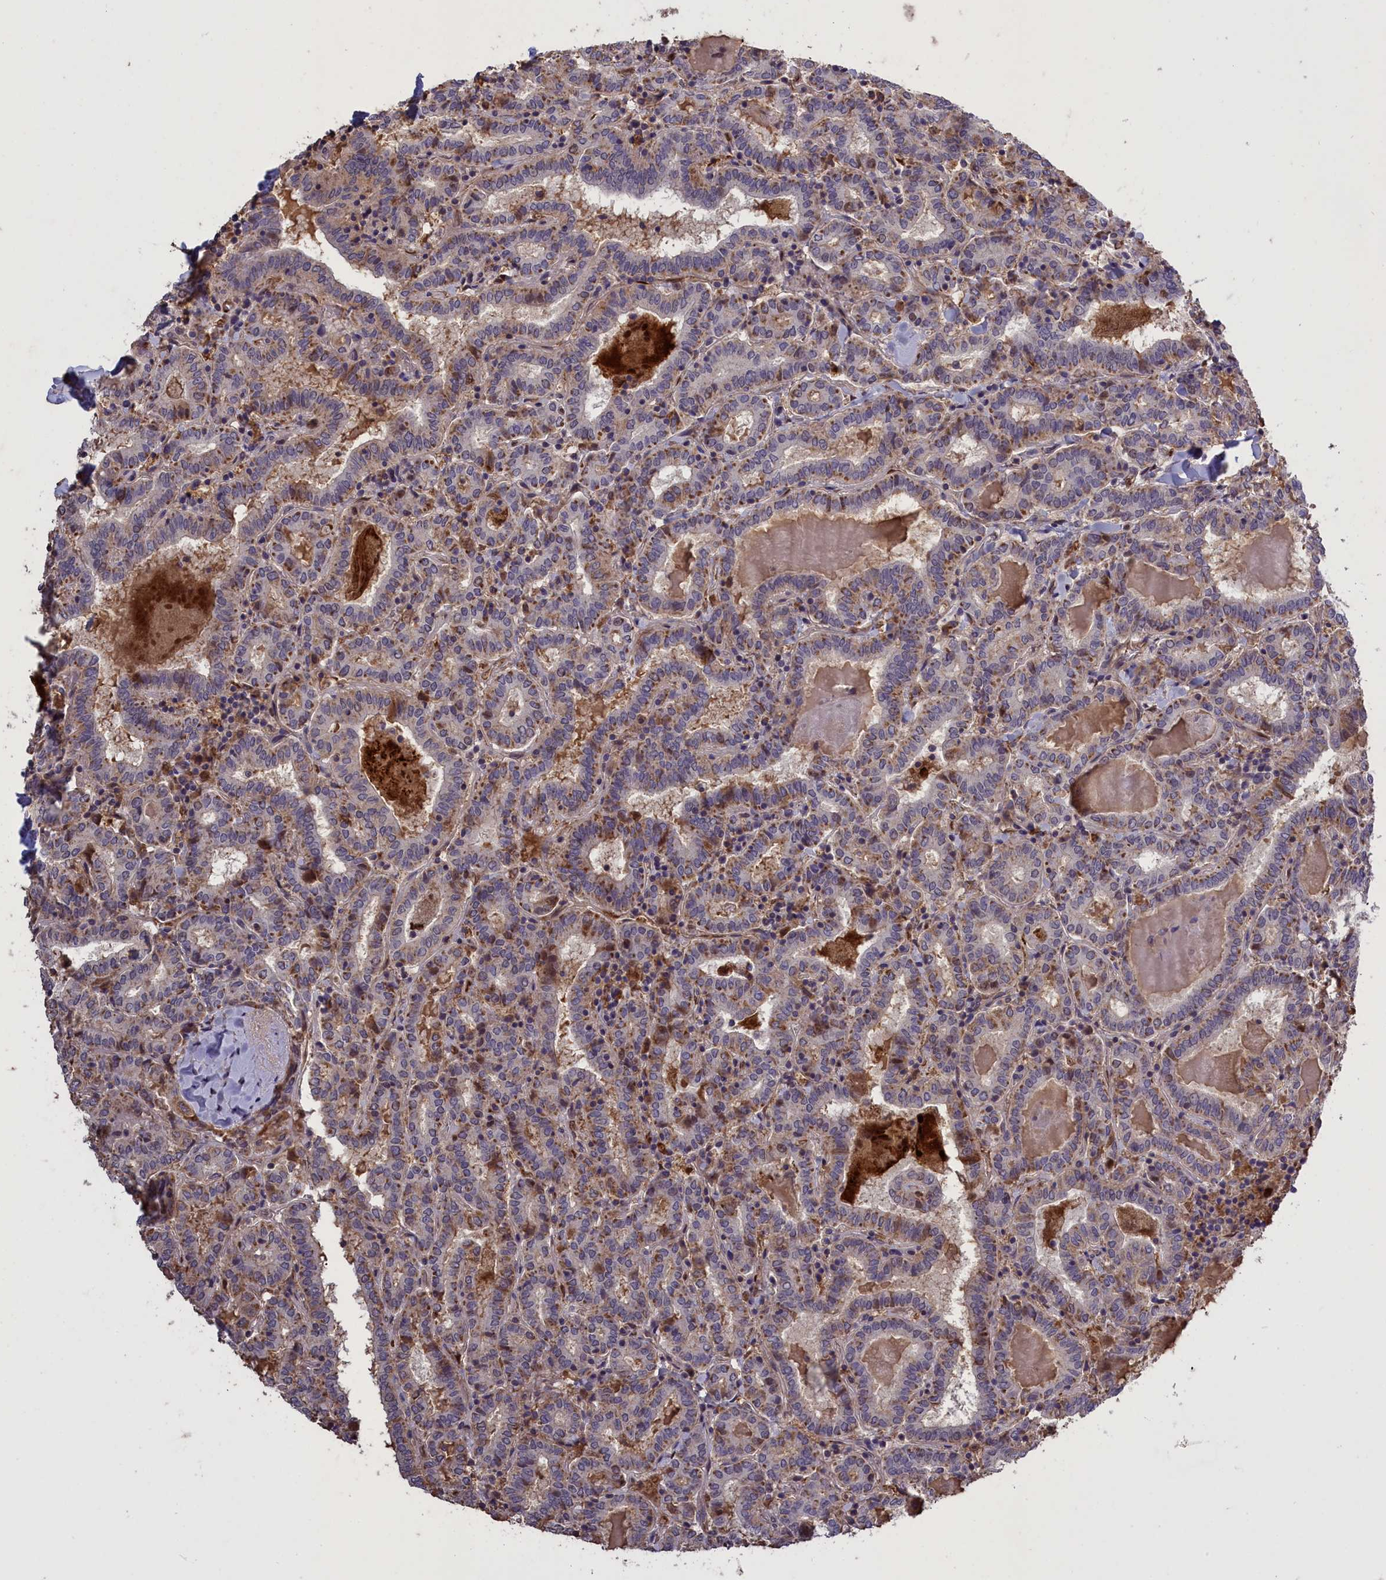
{"staining": {"intensity": "moderate", "quantity": "<25%", "location": "cytoplasmic/membranous"}, "tissue": "thyroid cancer", "cell_type": "Tumor cells", "image_type": "cancer", "snomed": [{"axis": "morphology", "description": "Papillary adenocarcinoma, NOS"}, {"axis": "topography", "description": "Thyroid gland"}], "caption": "This is a histology image of immunohistochemistry staining of thyroid papillary adenocarcinoma, which shows moderate staining in the cytoplasmic/membranous of tumor cells.", "gene": "CLRN2", "patient": {"sex": "female", "age": 72}}